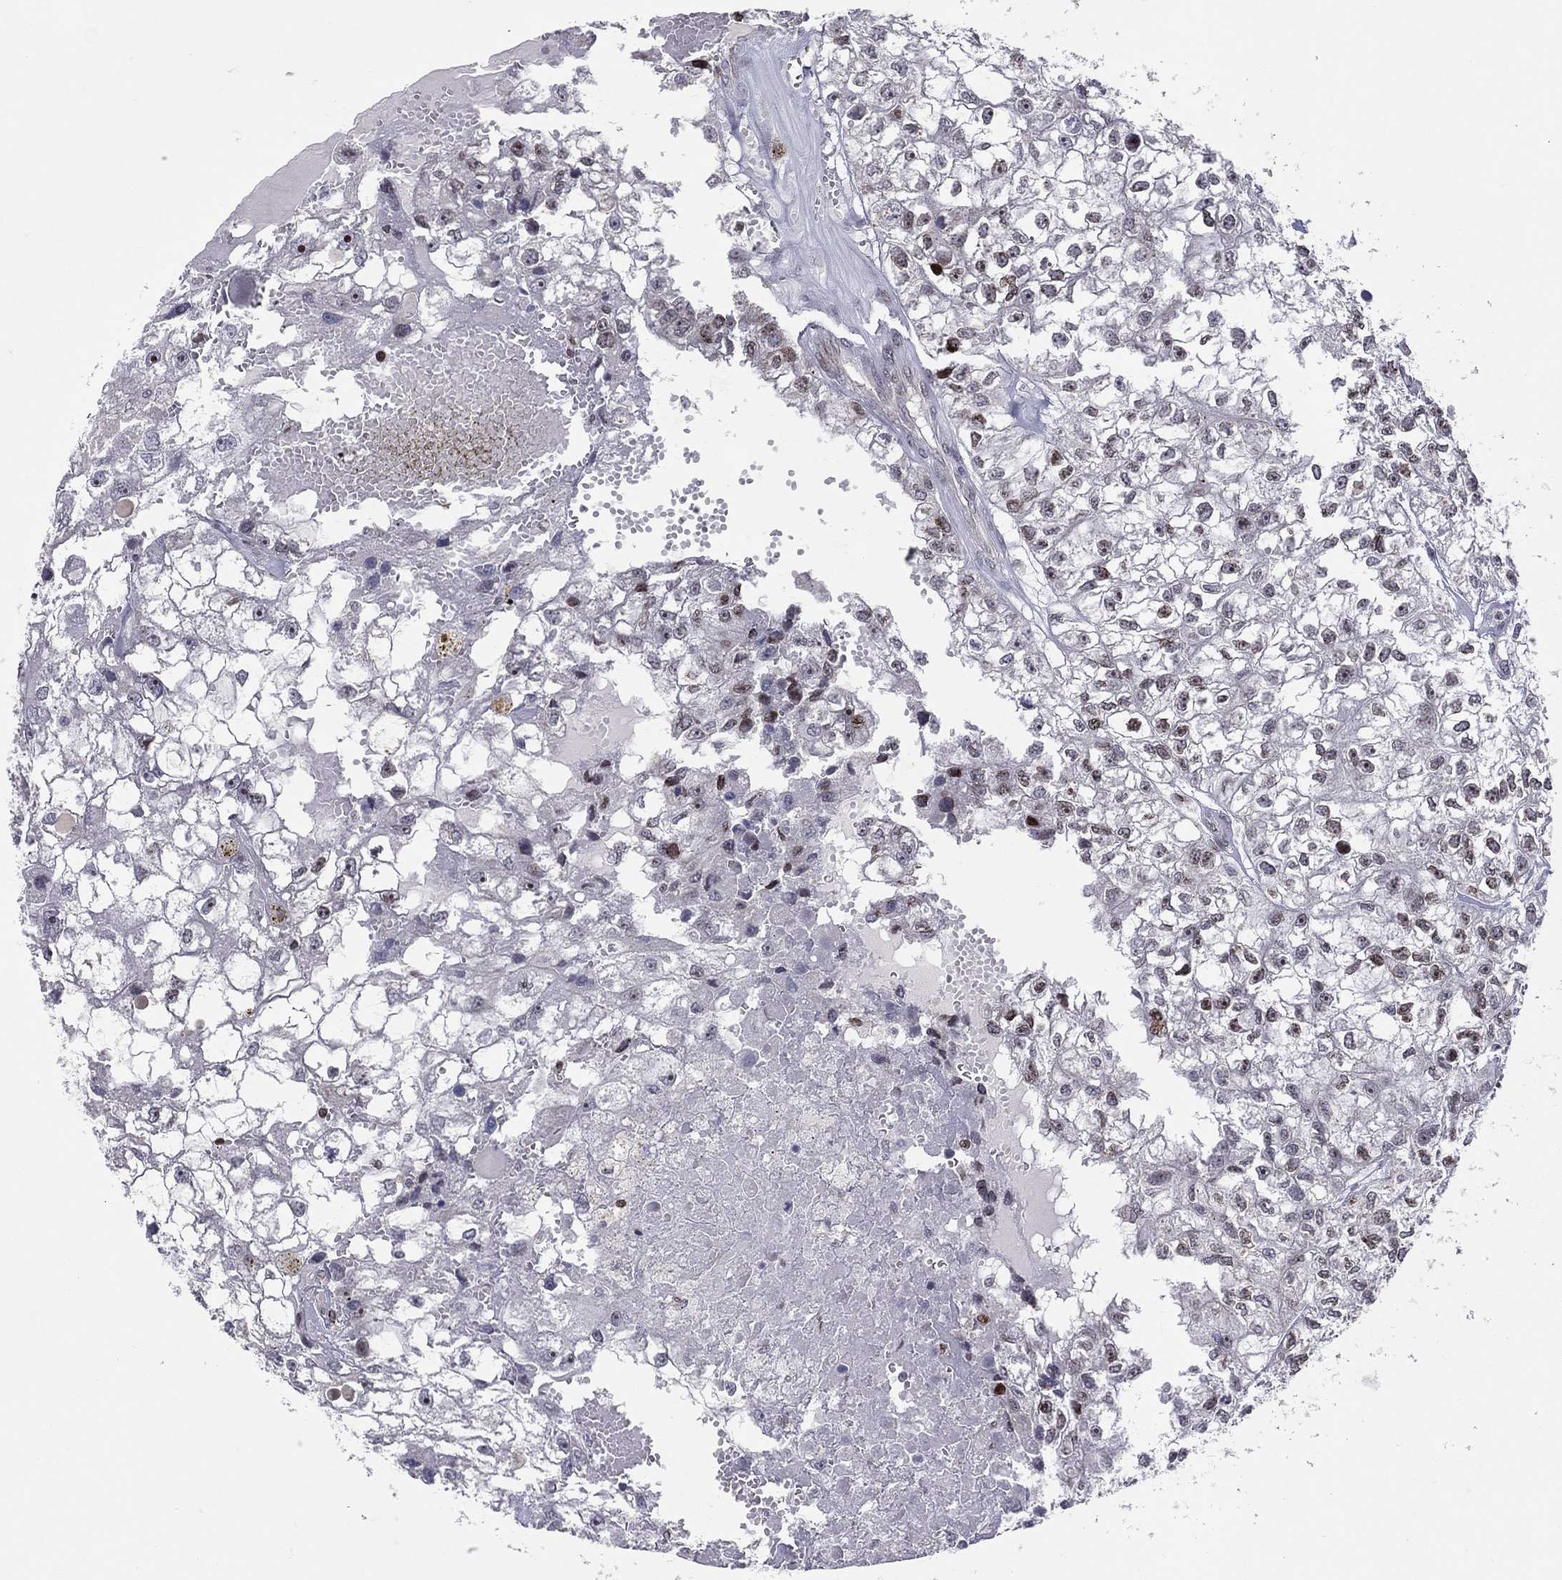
{"staining": {"intensity": "weak", "quantity": "<25%", "location": "nuclear"}, "tissue": "renal cancer", "cell_type": "Tumor cells", "image_type": "cancer", "snomed": [{"axis": "morphology", "description": "Adenocarcinoma, NOS"}, {"axis": "topography", "description": "Kidney"}], "caption": "This is an immunohistochemistry (IHC) histopathology image of renal cancer (adenocarcinoma). There is no expression in tumor cells.", "gene": "DBF4B", "patient": {"sex": "male", "age": 56}}